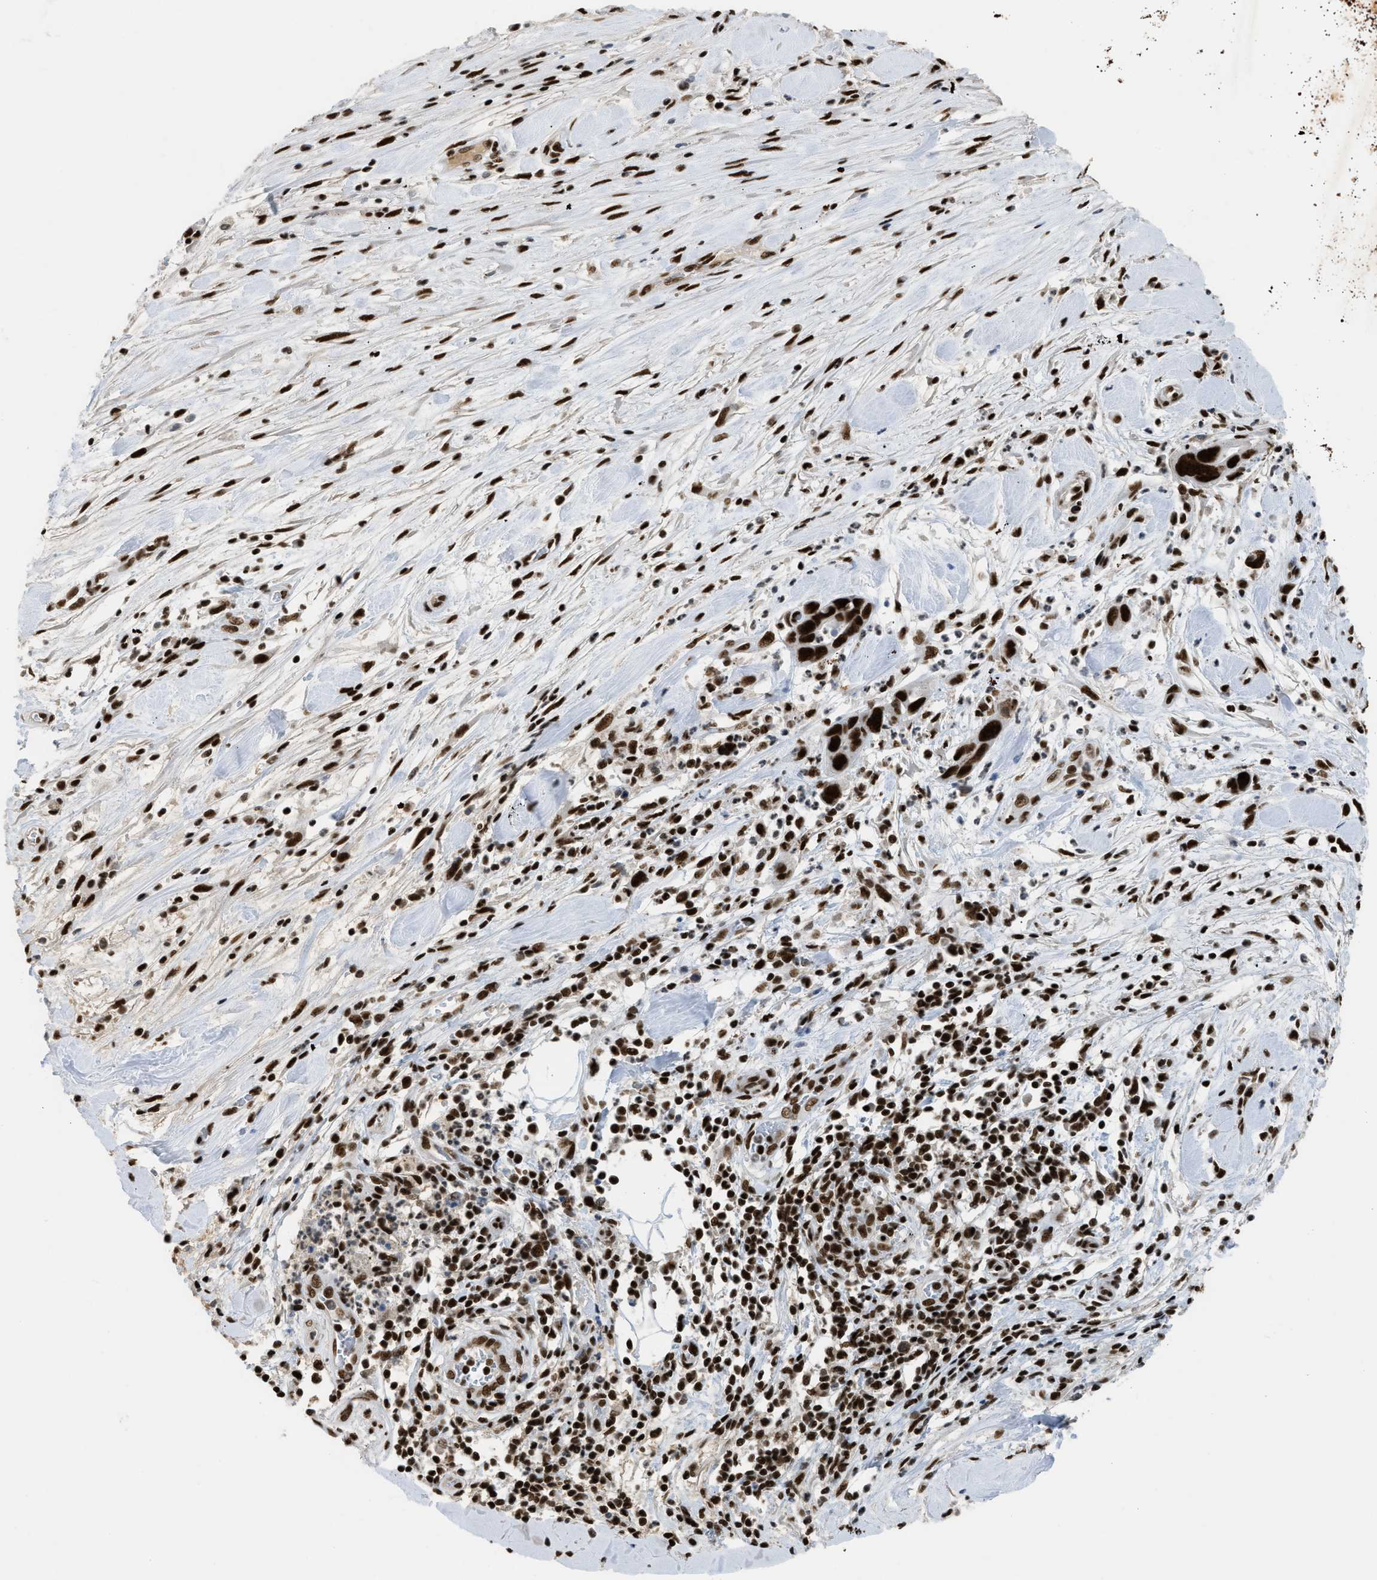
{"staining": {"intensity": "strong", "quantity": ">75%", "location": "nuclear"}, "tissue": "pancreatic cancer", "cell_type": "Tumor cells", "image_type": "cancer", "snomed": [{"axis": "morphology", "description": "Adenocarcinoma, NOS"}, {"axis": "topography", "description": "Pancreas"}], "caption": "Strong nuclear staining is present in about >75% of tumor cells in pancreatic adenocarcinoma.", "gene": "SCAF4", "patient": {"sex": "female", "age": 70}}